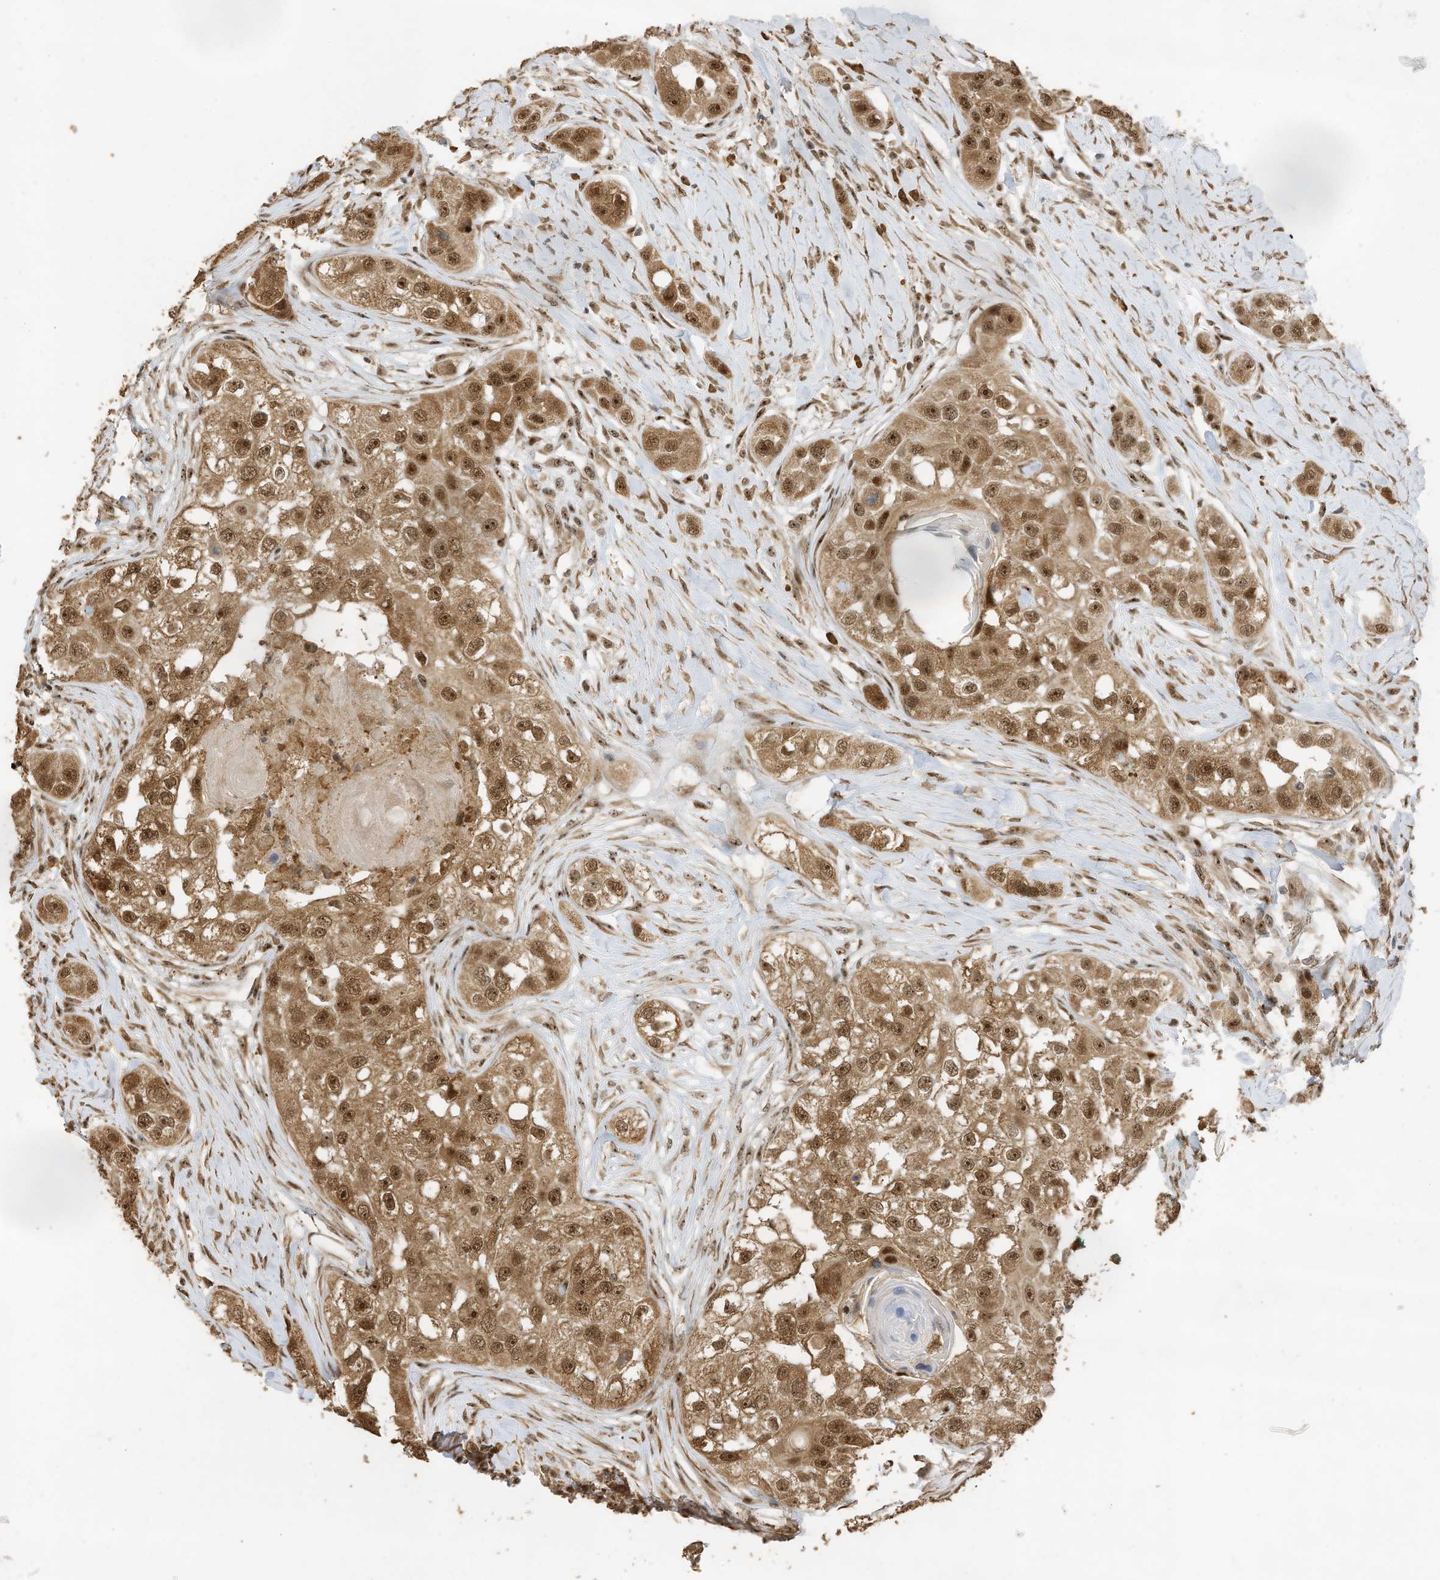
{"staining": {"intensity": "moderate", "quantity": ">75%", "location": "cytoplasmic/membranous,nuclear"}, "tissue": "head and neck cancer", "cell_type": "Tumor cells", "image_type": "cancer", "snomed": [{"axis": "morphology", "description": "Normal tissue, NOS"}, {"axis": "morphology", "description": "Squamous cell carcinoma, NOS"}, {"axis": "topography", "description": "Skeletal muscle"}, {"axis": "topography", "description": "Head-Neck"}], "caption": "Protein staining demonstrates moderate cytoplasmic/membranous and nuclear positivity in approximately >75% of tumor cells in head and neck squamous cell carcinoma. (Stains: DAB in brown, nuclei in blue, Microscopy: brightfield microscopy at high magnification).", "gene": "ERLEC1", "patient": {"sex": "male", "age": 51}}